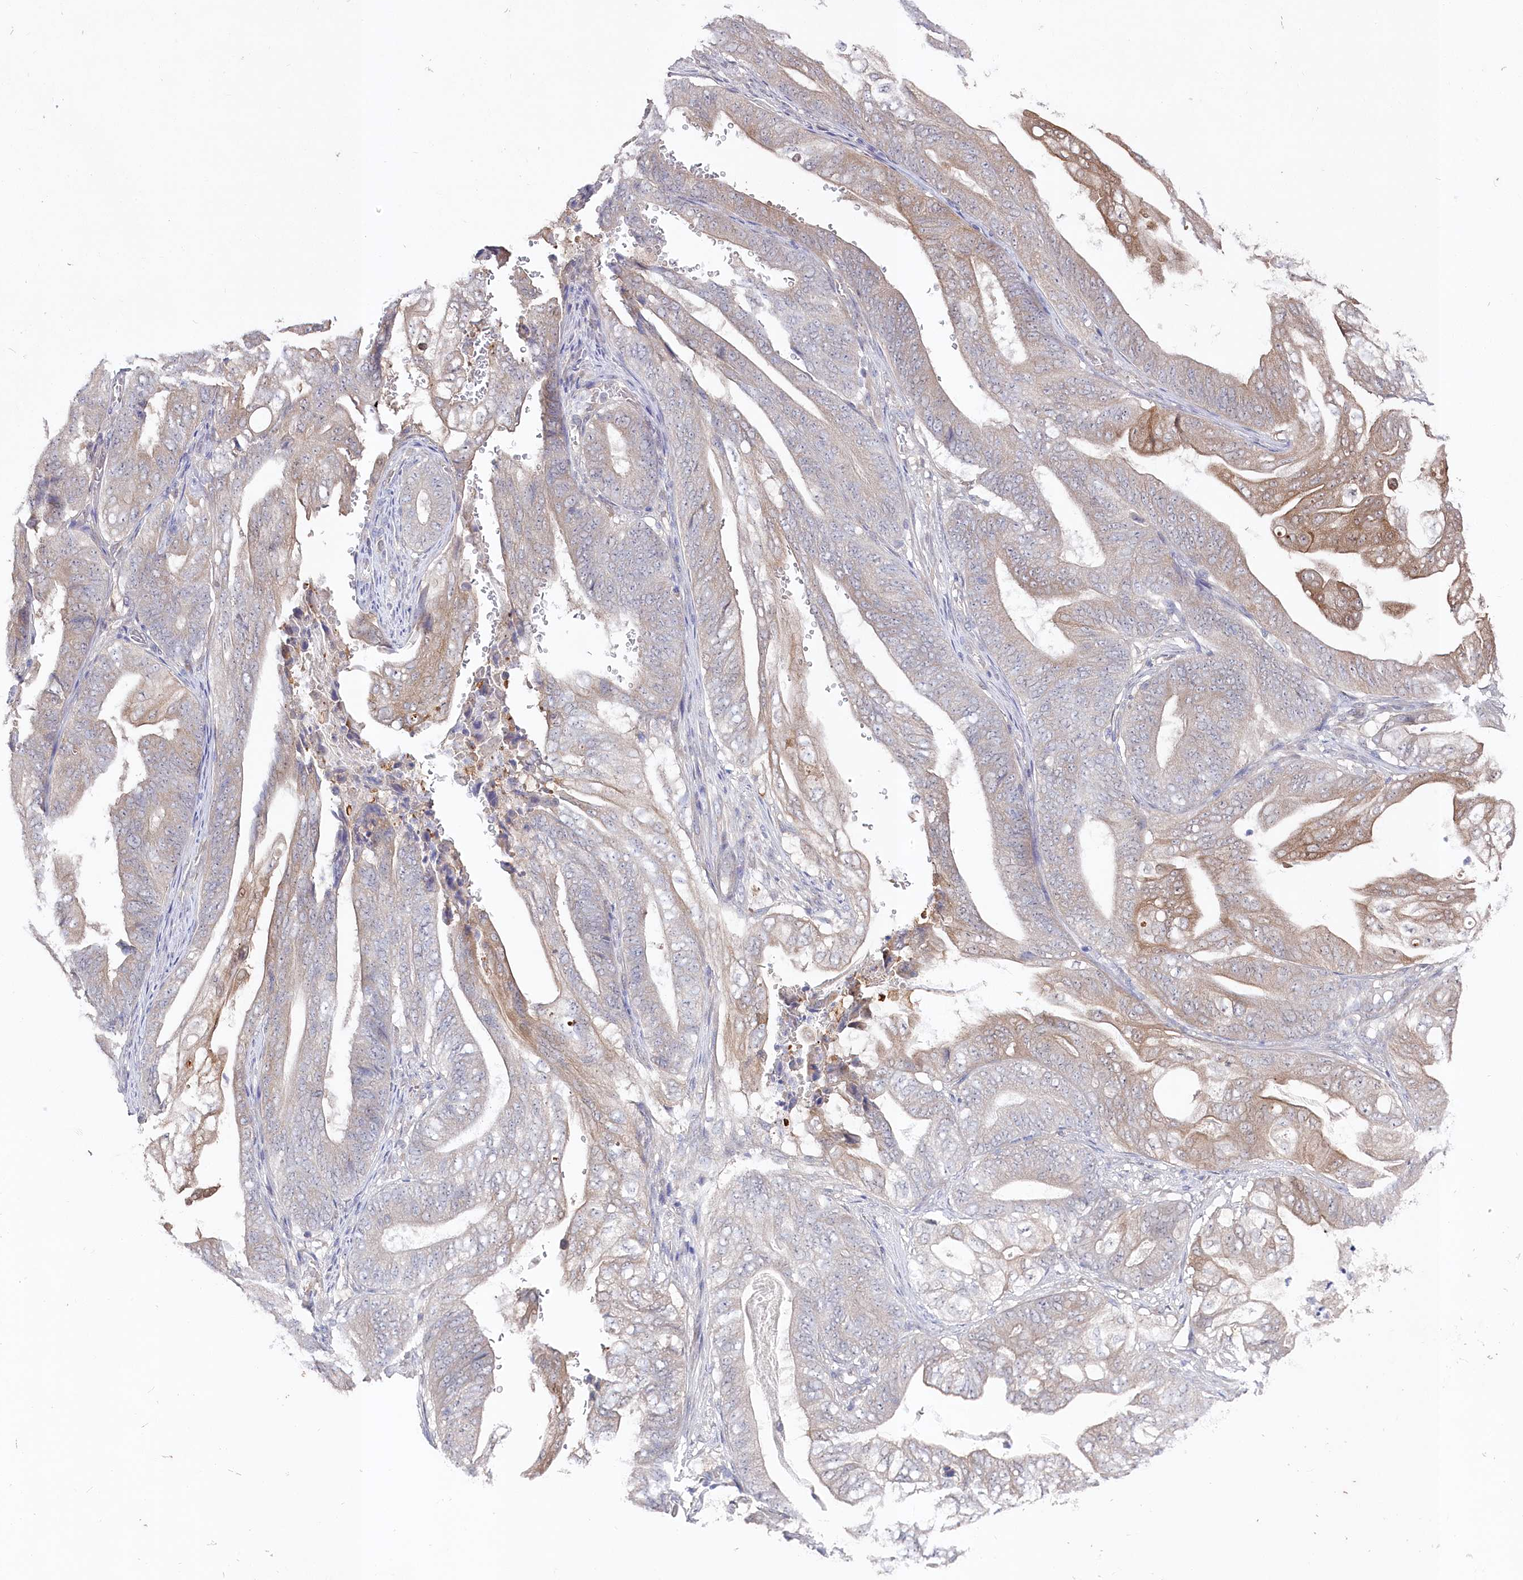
{"staining": {"intensity": "moderate", "quantity": "<25%", "location": "cytoplasmic/membranous"}, "tissue": "stomach cancer", "cell_type": "Tumor cells", "image_type": "cancer", "snomed": [{"axis": "morphology", "description": "Adenocarcinoma, NOS"}, {"axis": "topography", "description": "Stomach"}], "caption": "This micrograph reveals immunohistochemistry staining of human stomach cancer, with low moderate cytoplasmic/membranous expression in approximately <25% of tumor cells.", "gene": "AAMDC", "patient": {"sex": "female", "age": 73}}